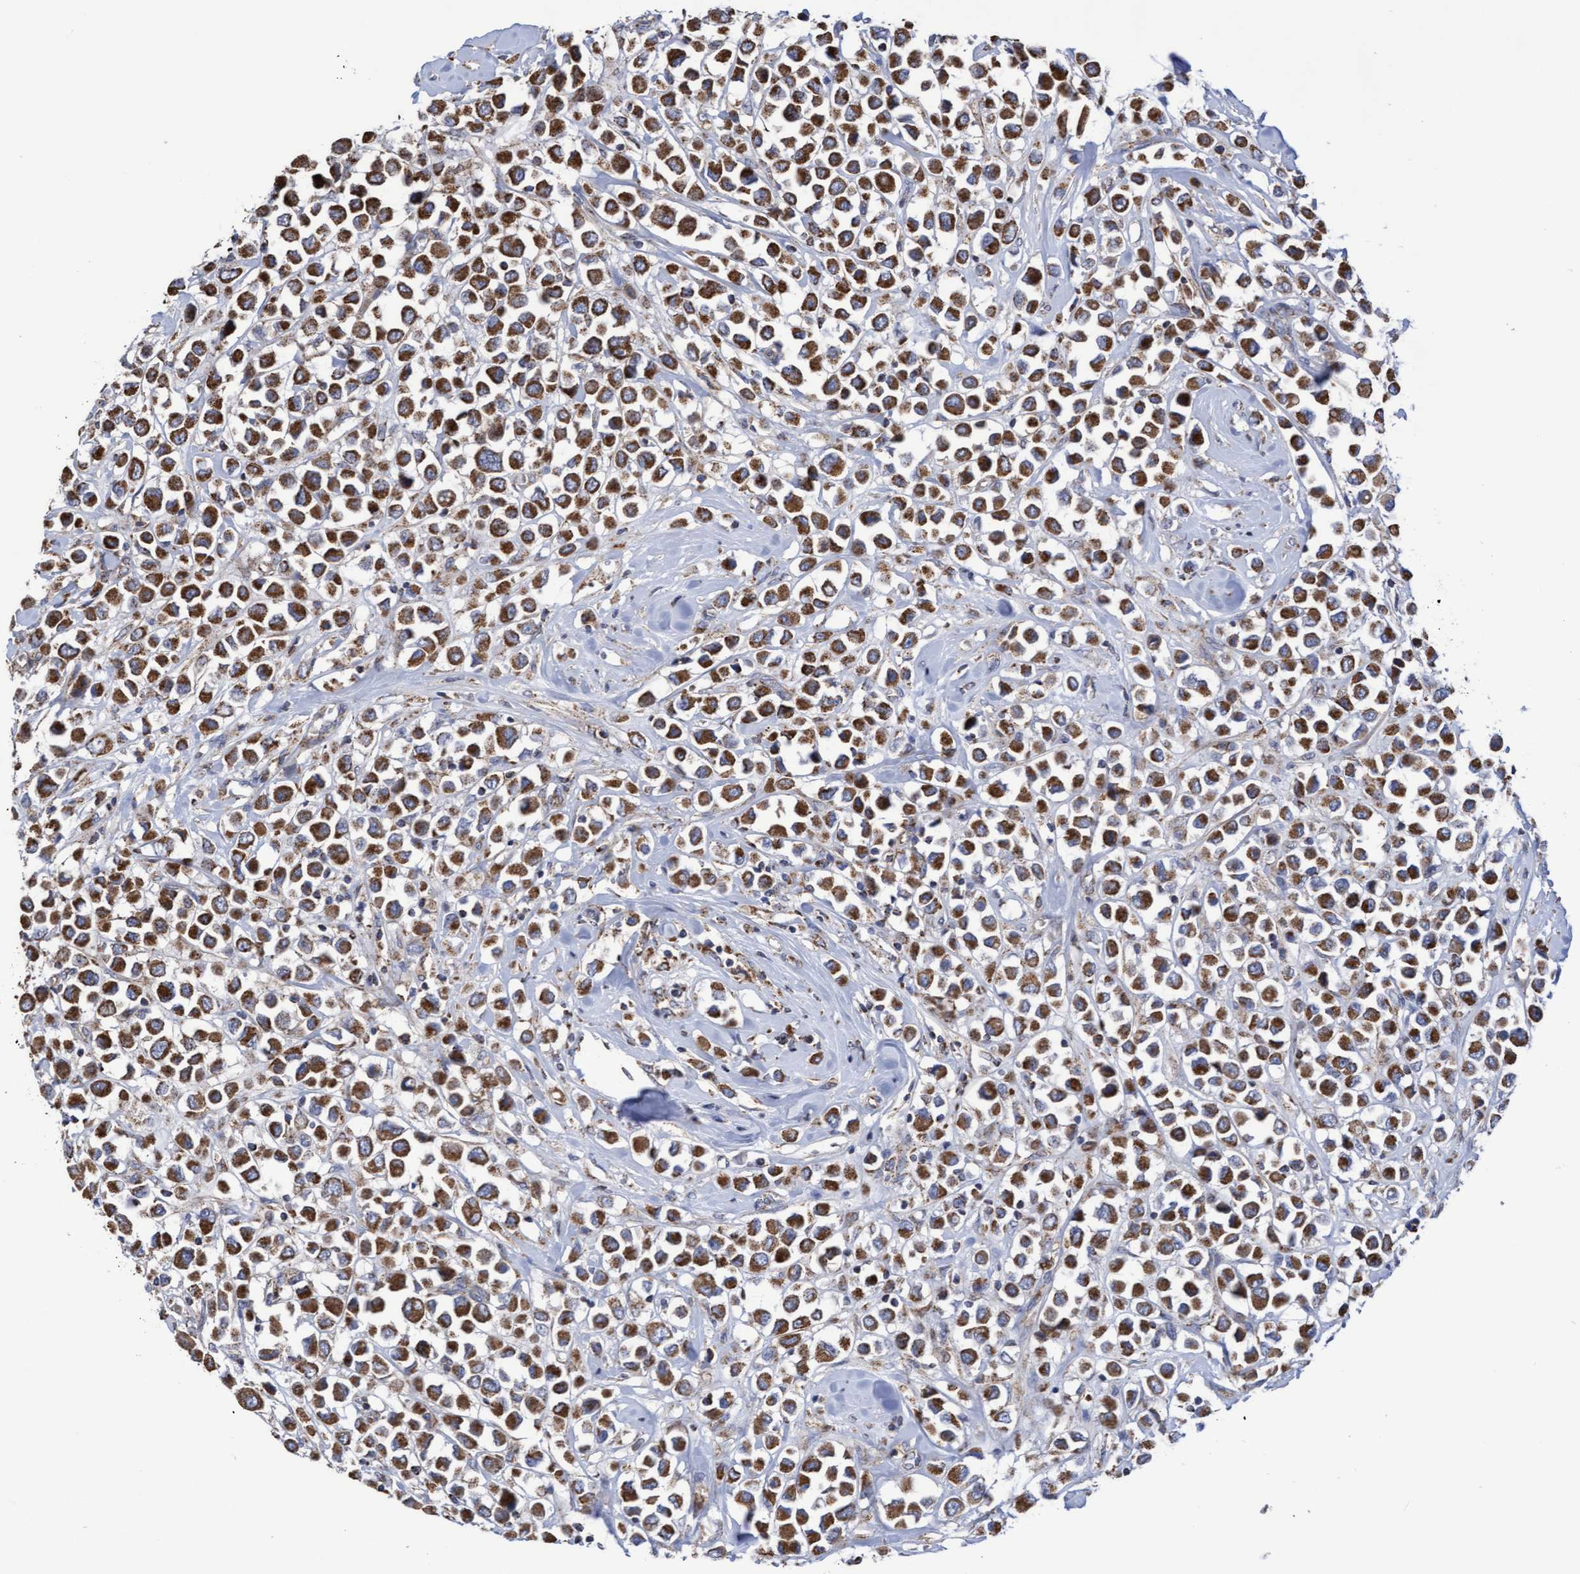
{"staining": {"intensity": "strong", "quantity": ">75%", "location": "cytoplasmic/membranous"}, "tissue": "breast cancer", "cell_type": "Tumor cells", "image_type": "cancer", "snomed": [{"axis": "morphology", "description": "Duct carcinoma"}, {"axis": "topography", "description": "Breast"}], "caption": "This photomicrograph displays immunohistochemistry (IHC) staining of human breast cancer, with high strong cytoplasmic/membranous staining in approximately >75% of tumor cells.", "gene": "COBL", "patient": {"sex": "female", "age": 61}}